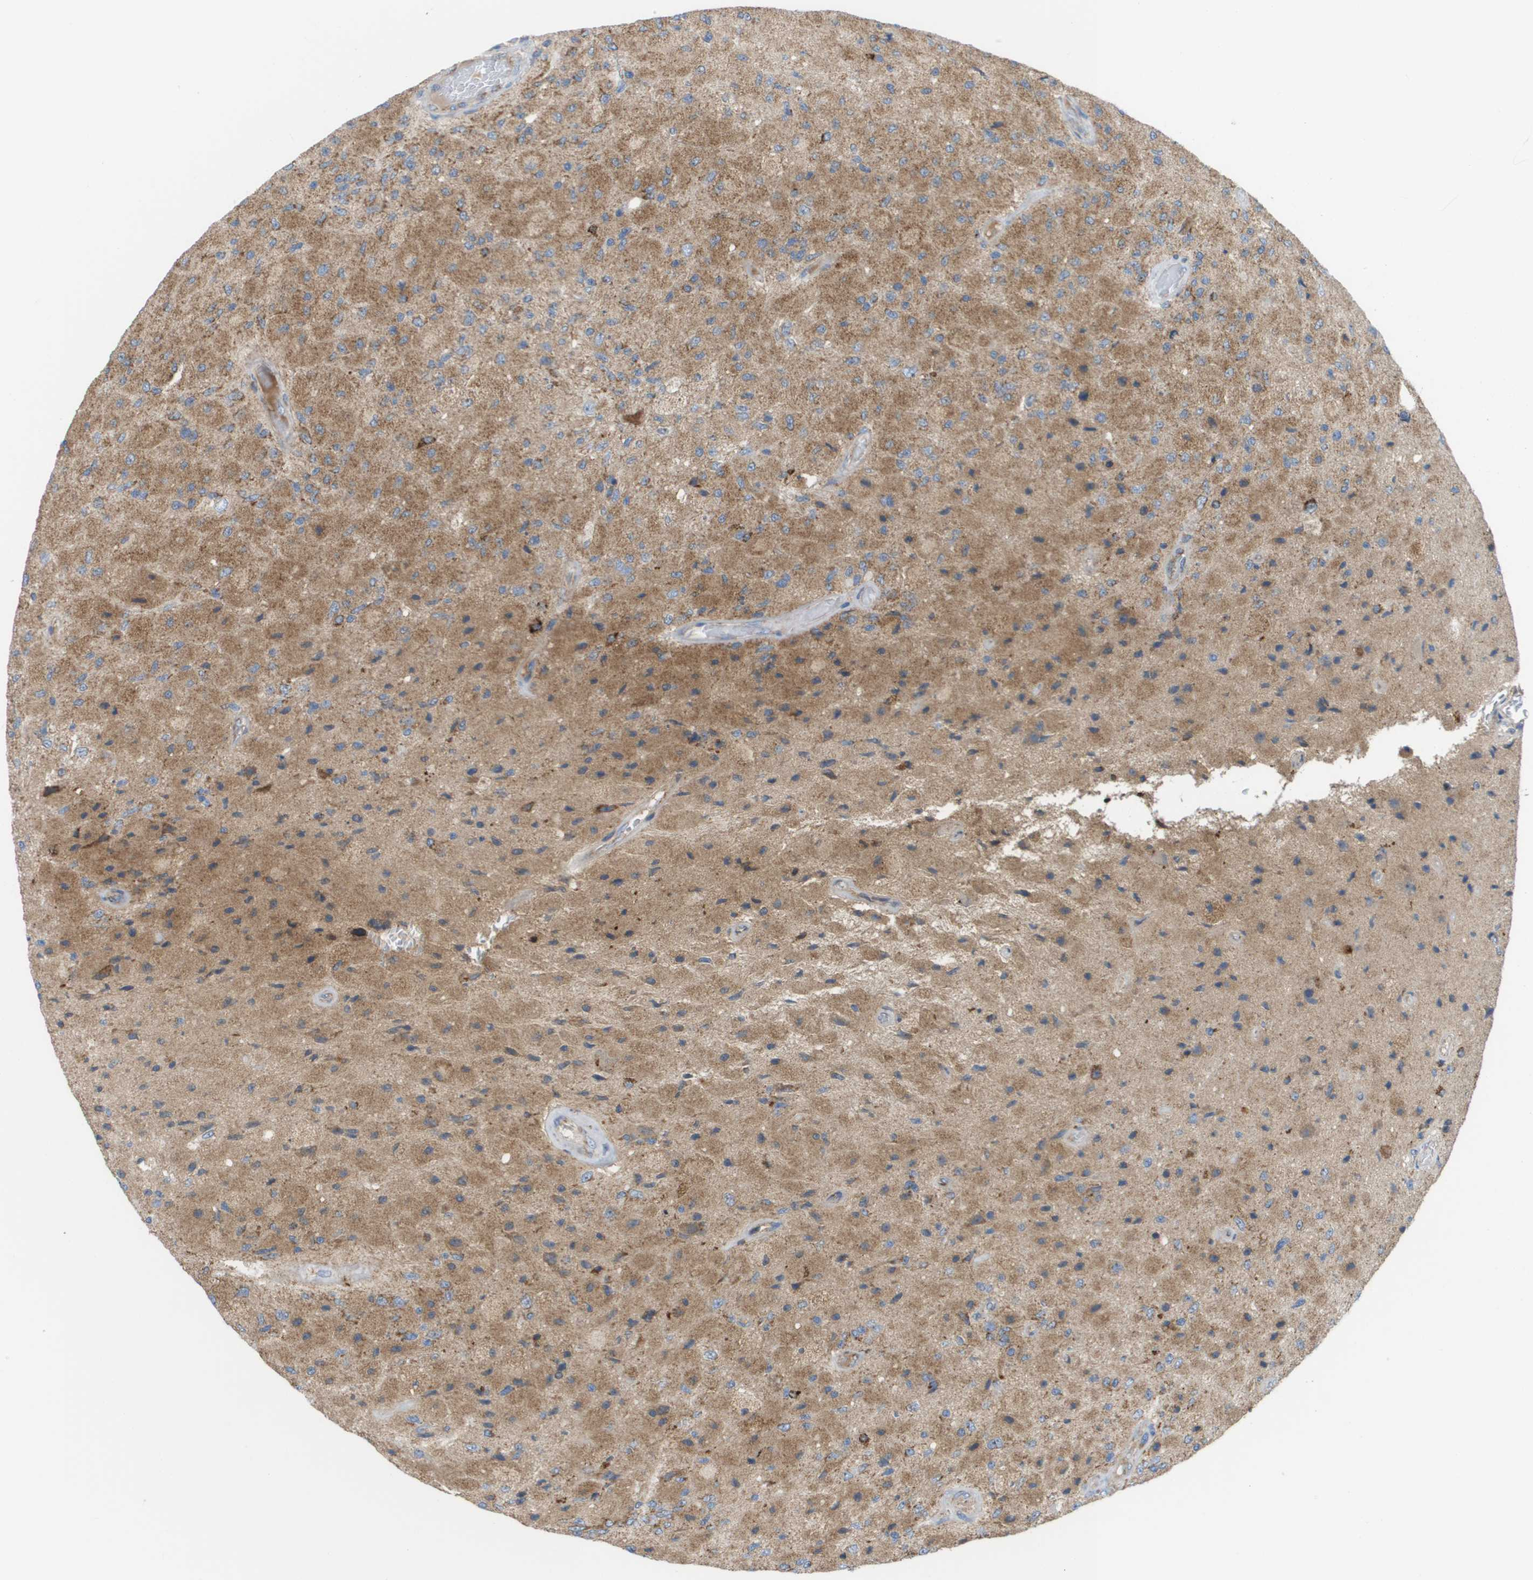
{"staining": {"intensity": "moderate", "quantity": ">75%", "location": "cytoplasmic/membranous"}, "tissue": "glioma", "cell_type": "Tumor cells", "image_type": "cancer", "snomed": [{"axis": "morphology", "description": "Normal tissue, NOS"}, {"axis": "morphology", "description": "Glioma, malignant, High grade"}, {"axis": "topography", "description": "Cerebral cortex"}], "caption": "Malignant high-grade glioma stained with a protein marker reveals moderate staining in tumor cells.", "gene": "FIS1", "patient": {"sex": "male", "age": 77}}